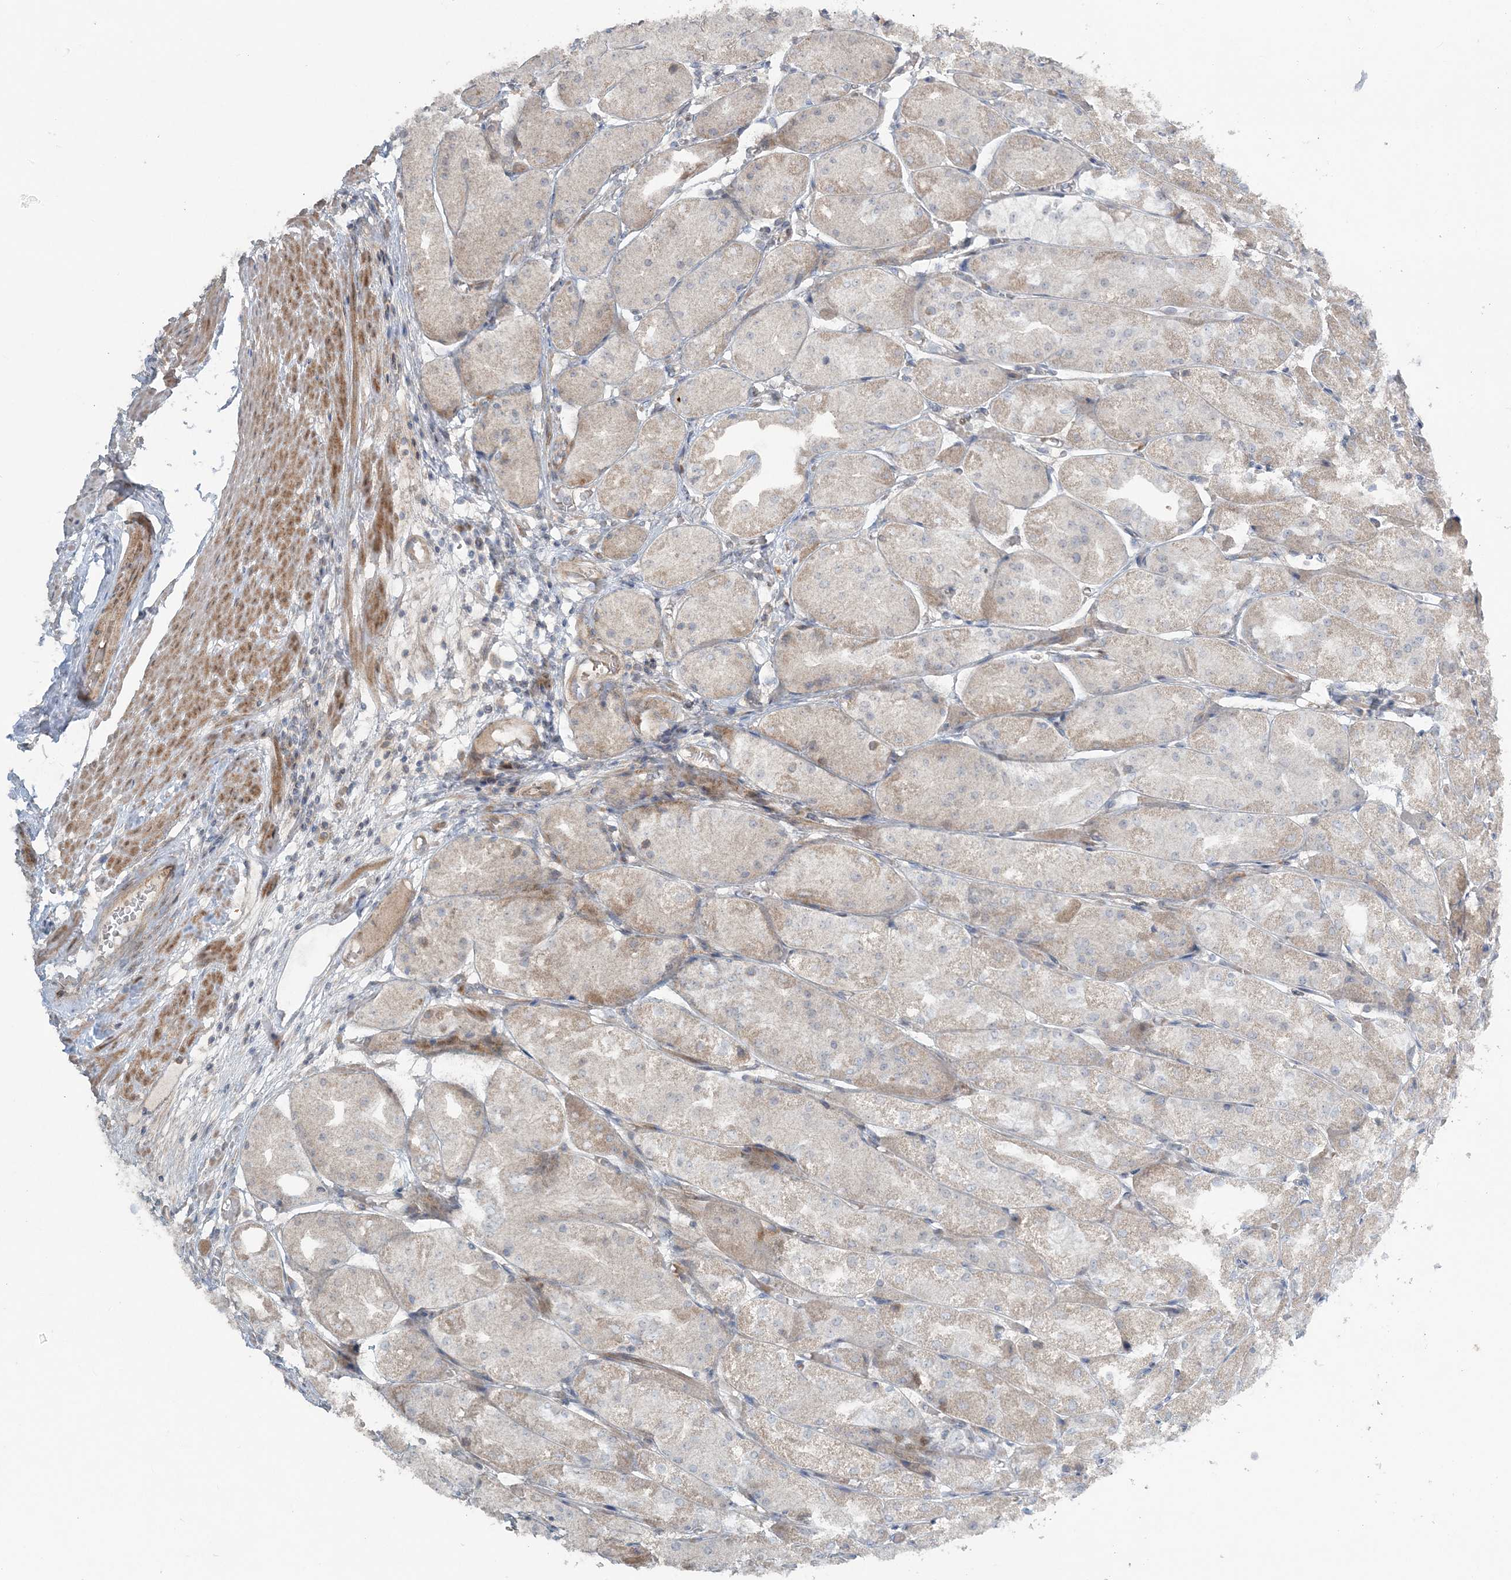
{"staining": {"intensity": "moderate", "quantity": "<25%", "location": "cytoplasmic/membranous"}, "tissue": "stomach", "cell_type": "Glandular cells", "image_type": "normal", "snomed": [{"axis": "morphology", "description": "Normal tissue, NOS"}, {"axis": "topography", "description": "Stomach, upper"}], "caption": "Immunohistochemical staining of unremarkable stomach demonstrates <25% levels of moderate cytoplasmic/membranous protein positivity in approximately <25% of glandular cells.", "gene": "SLC4A10", "patient": {"sex": "male", "age": 72}}